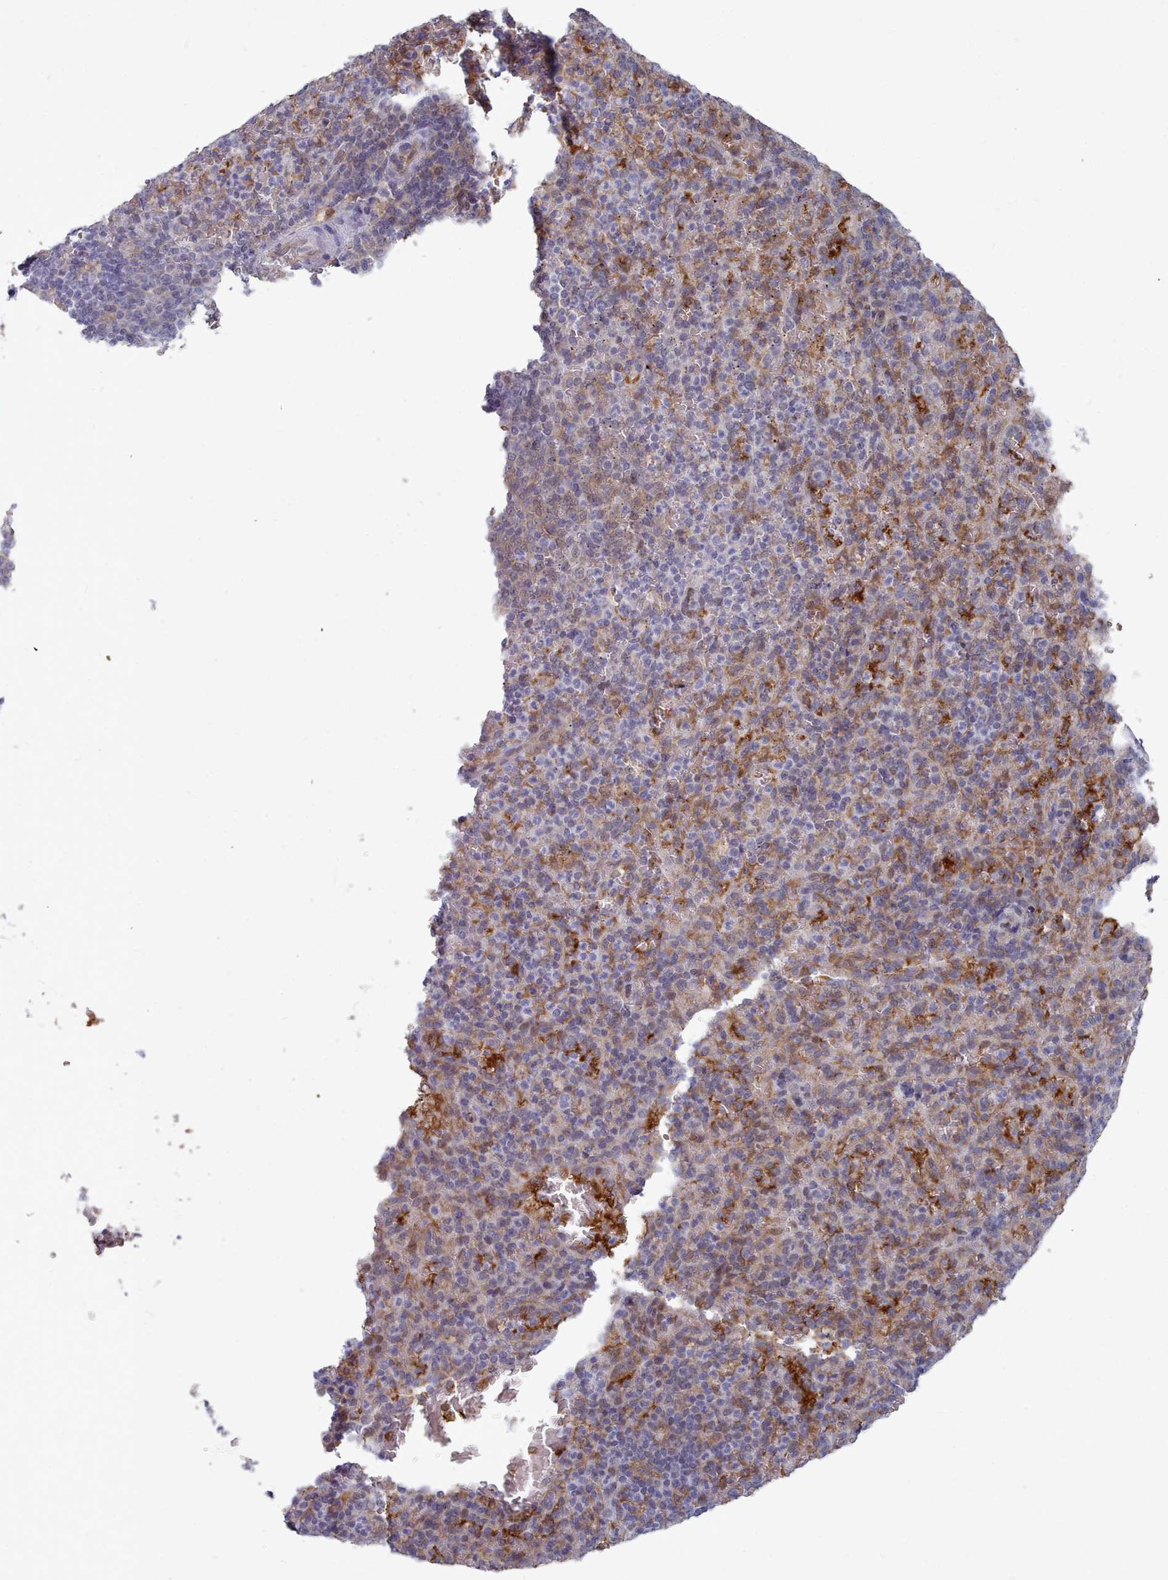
{"staining": {"intensity": "moderate", "quantity": "<25%", "location": "cytoplasmic/membranous"}, "tissue": "spleen", "cell_type": "Cells in red pulp", "image_type": "normal", "snomed": [{"axis": "morphology", "description": "Normal tissue, NOS"}, {"axis": "topography", "description": "Spleen"}], "caption": "Immunohistochemical staining of normal spleen demonstrates low levels of moderate cytoplasmic/membranous staining in approximately <25% of cells in red pulp.", "gene": "GINS1", "patient": {"sex": "female", "age": 21}}